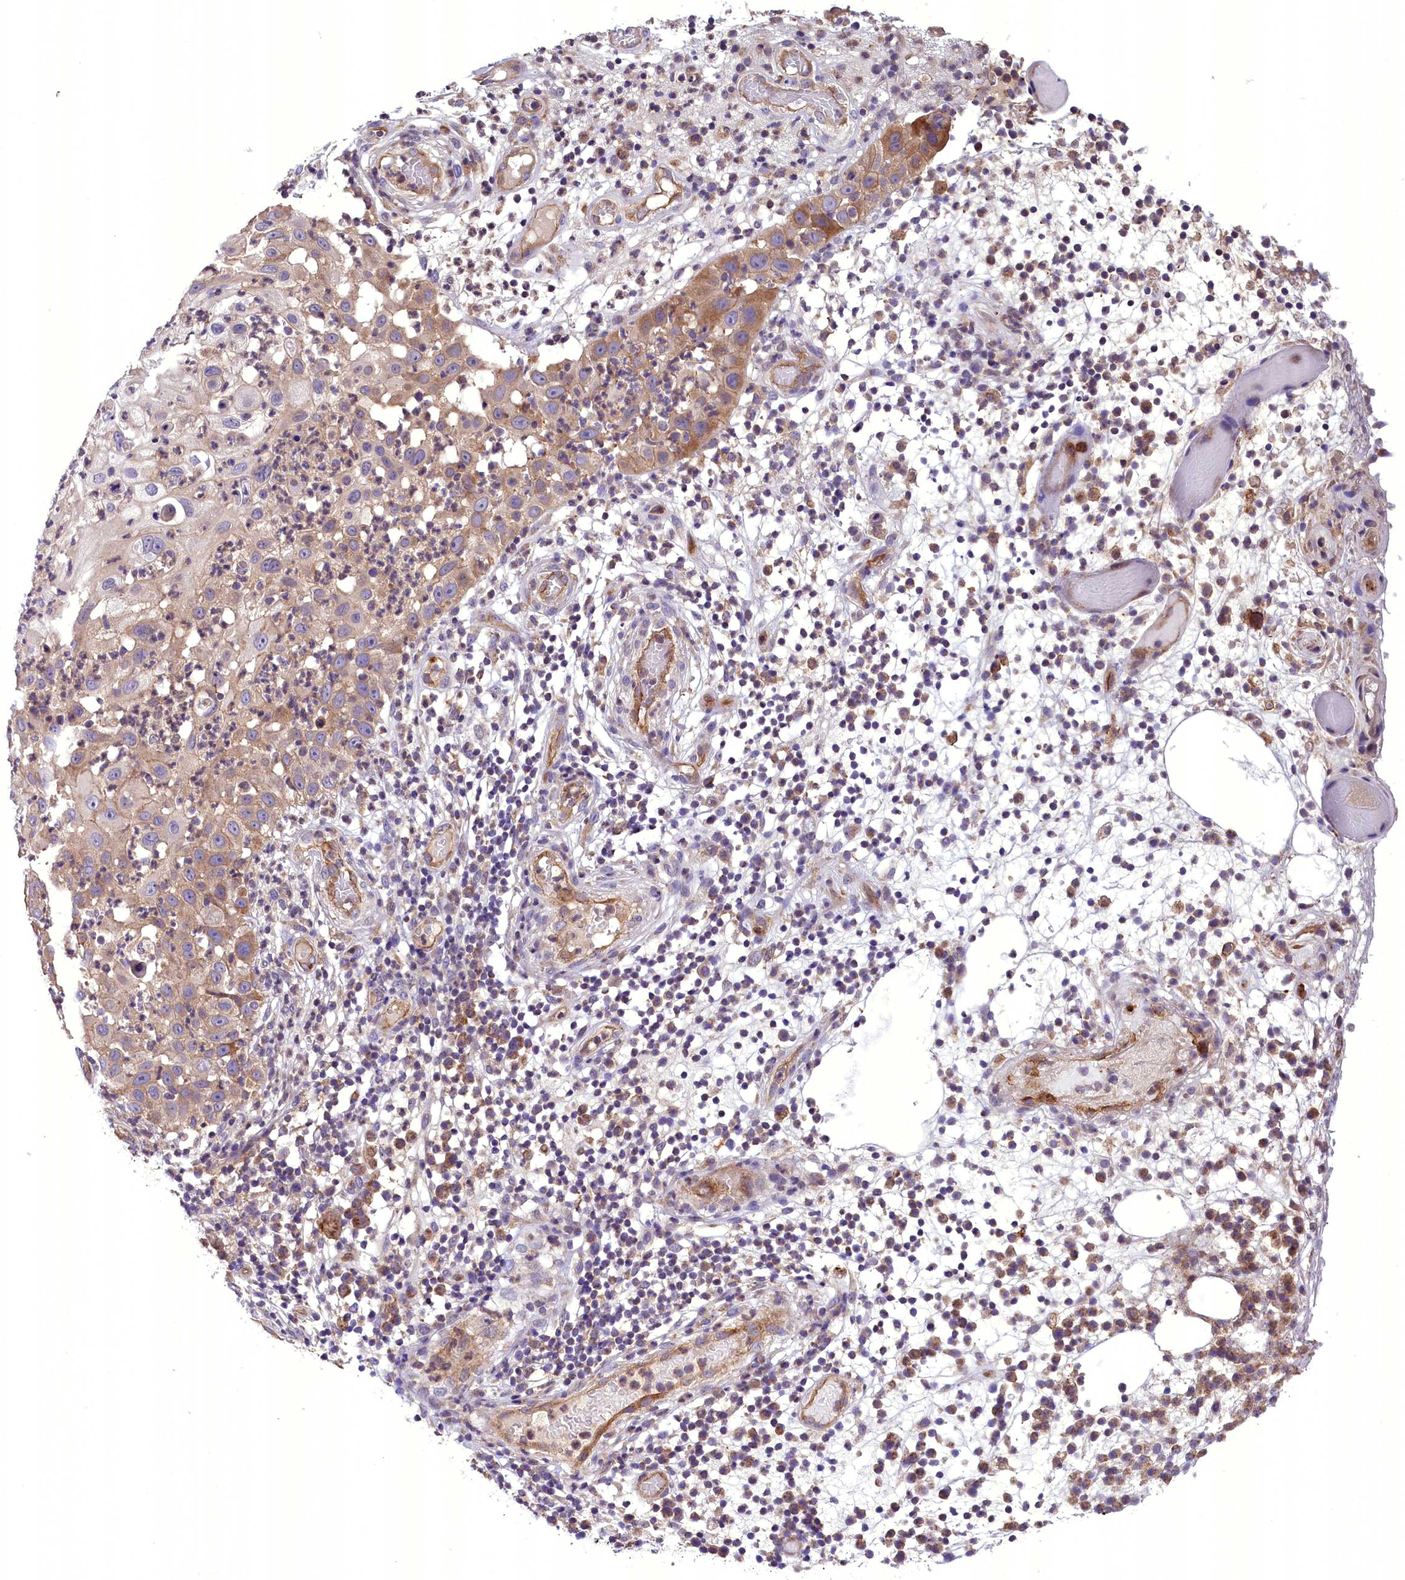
{"staining": {"intensity": "moderate", "quantity": "25%-75%", "location": "cytoplasmic/membranous"}, "tissue": "skin cancer", "cell_type": "Tumor cells", "image_type": "cancer", "snomed": [{"axis": "morphology", "description": "Squamous cell carcinoma, NOS"}, {"axis": "topography", "description": "Skin"}], "caption": "Immunohistochemical staining of squamous cell carcinoma (skin) displays moderate cytoplasmic/membranous protein positivity in approximately 25%-75% of tumor cells.", "gene": "DNAJB9", "patient": {"sex": "female", "age": 44}}